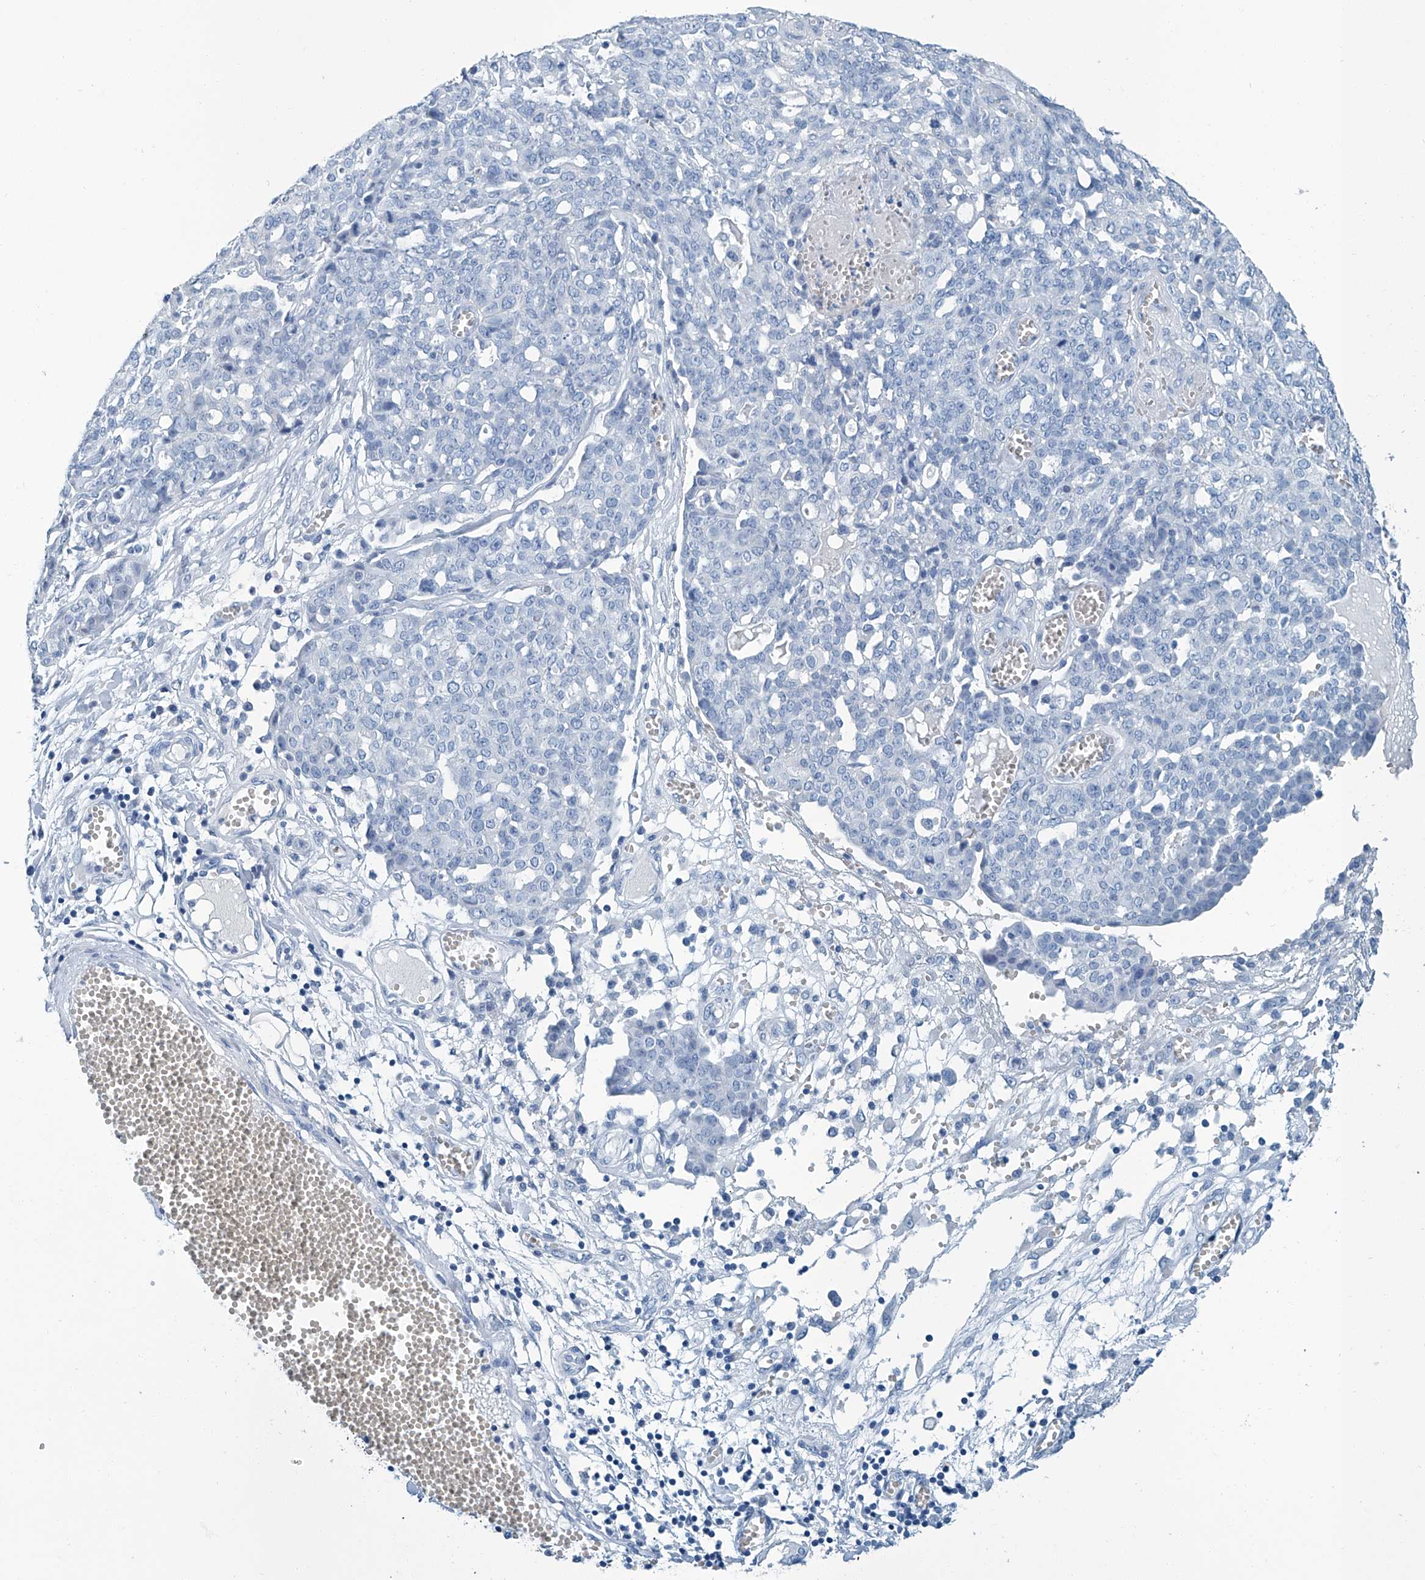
{"staining": {"intensity": "negative", "quantity": "none", "location": "none"}, "tissue": "ovarian cancer", "cell_type": "Tumor cells", "image_type": "cancer", "snomed": [{"axis": "morphology", "description": "Cystadenocarcinoma, serous, NOS"}, {"axis": "topography", "description": "Soft tissue"}, {"axis": "topography", "description": "Ovary"}], "caption": "Immunohistochemistry (IHC) of ovarian cancer (serous cystadenocarcinoma) exhibits no expression in tumor cells.", "gene": "CYP2A7", "patient": {"sex": "female", "age": 57}}